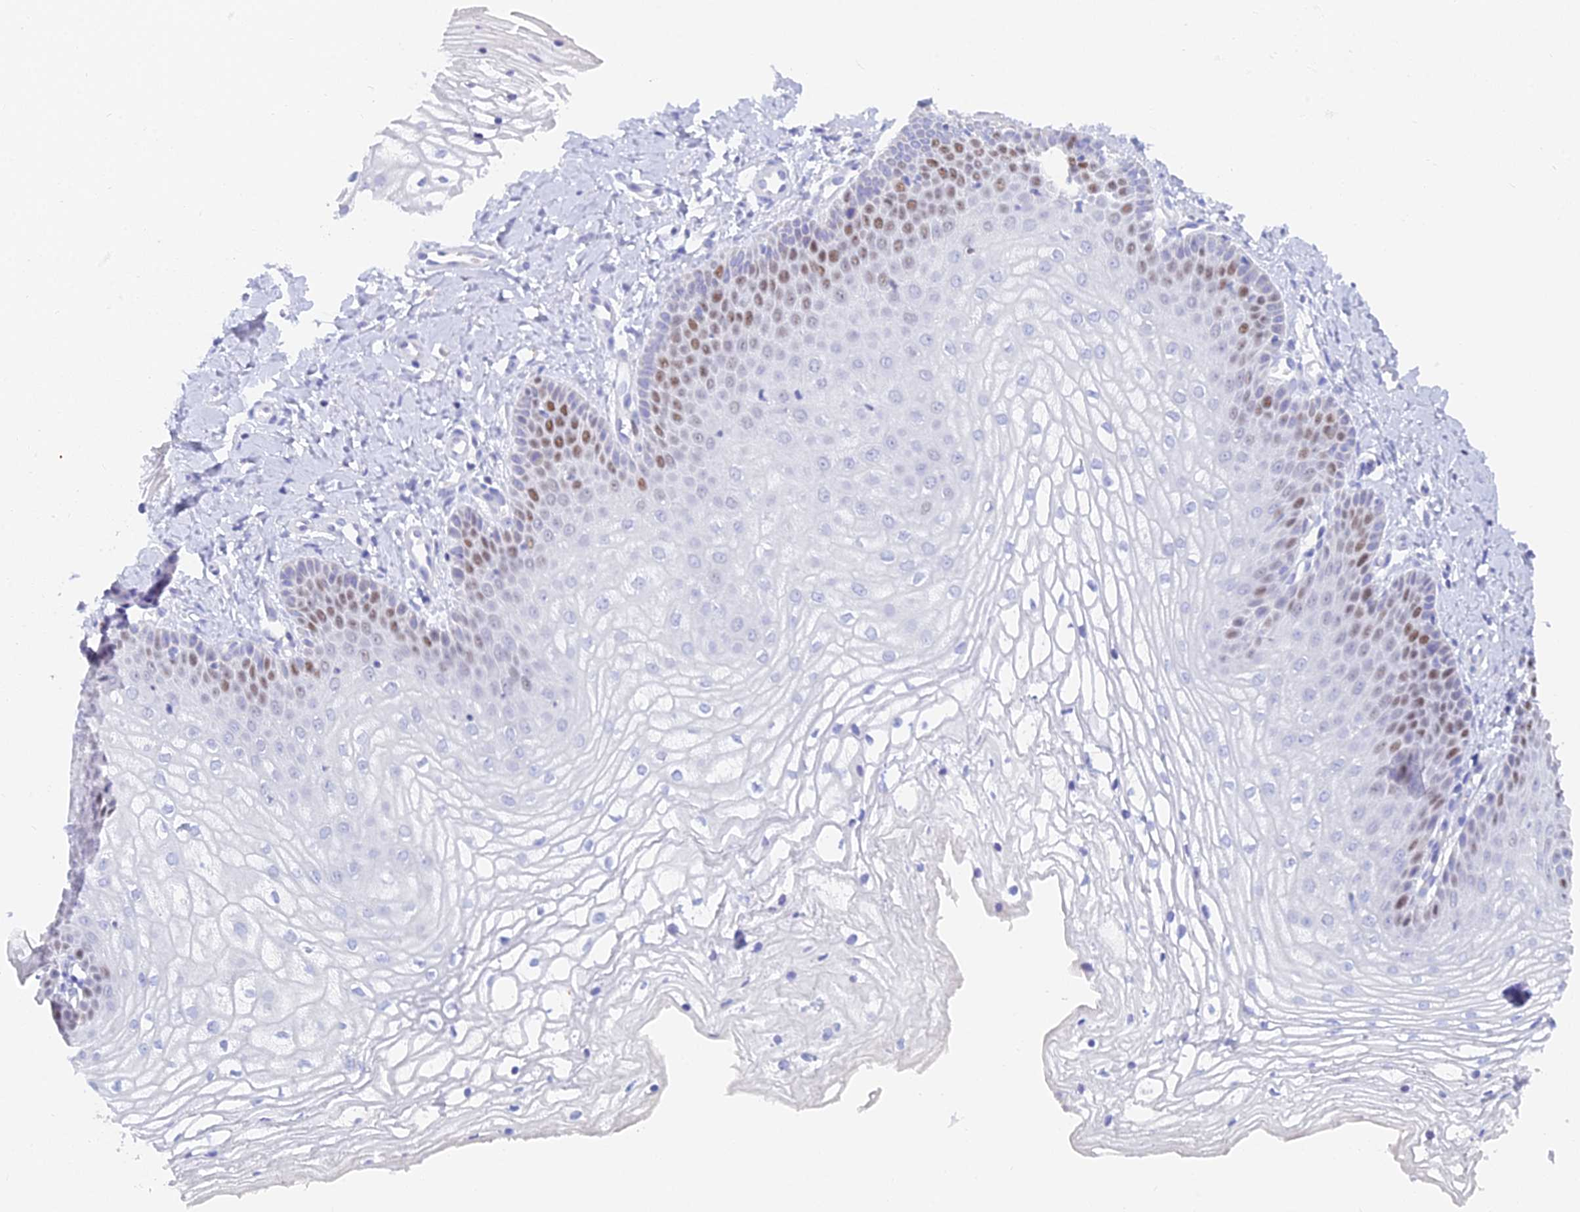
{"staining": {"intensity": "moderate", "quantity": "<25%", "location": "nuclear"}, "tissue": "vagina", "cell_type": "Squamous epithelial cells", "image_type": "normal", "snomed": [{"axis": "morphology", "description": "Normal tissue, NOS"}, {"axis": "topography", "description": "Vagina"}], "caption": "A brown stain labels moderate nuclear staining of a protein in squamous epithelial cells of normal vagina.", "gene": "MCM2", "patient": {"sex": "female", "age": 68}}